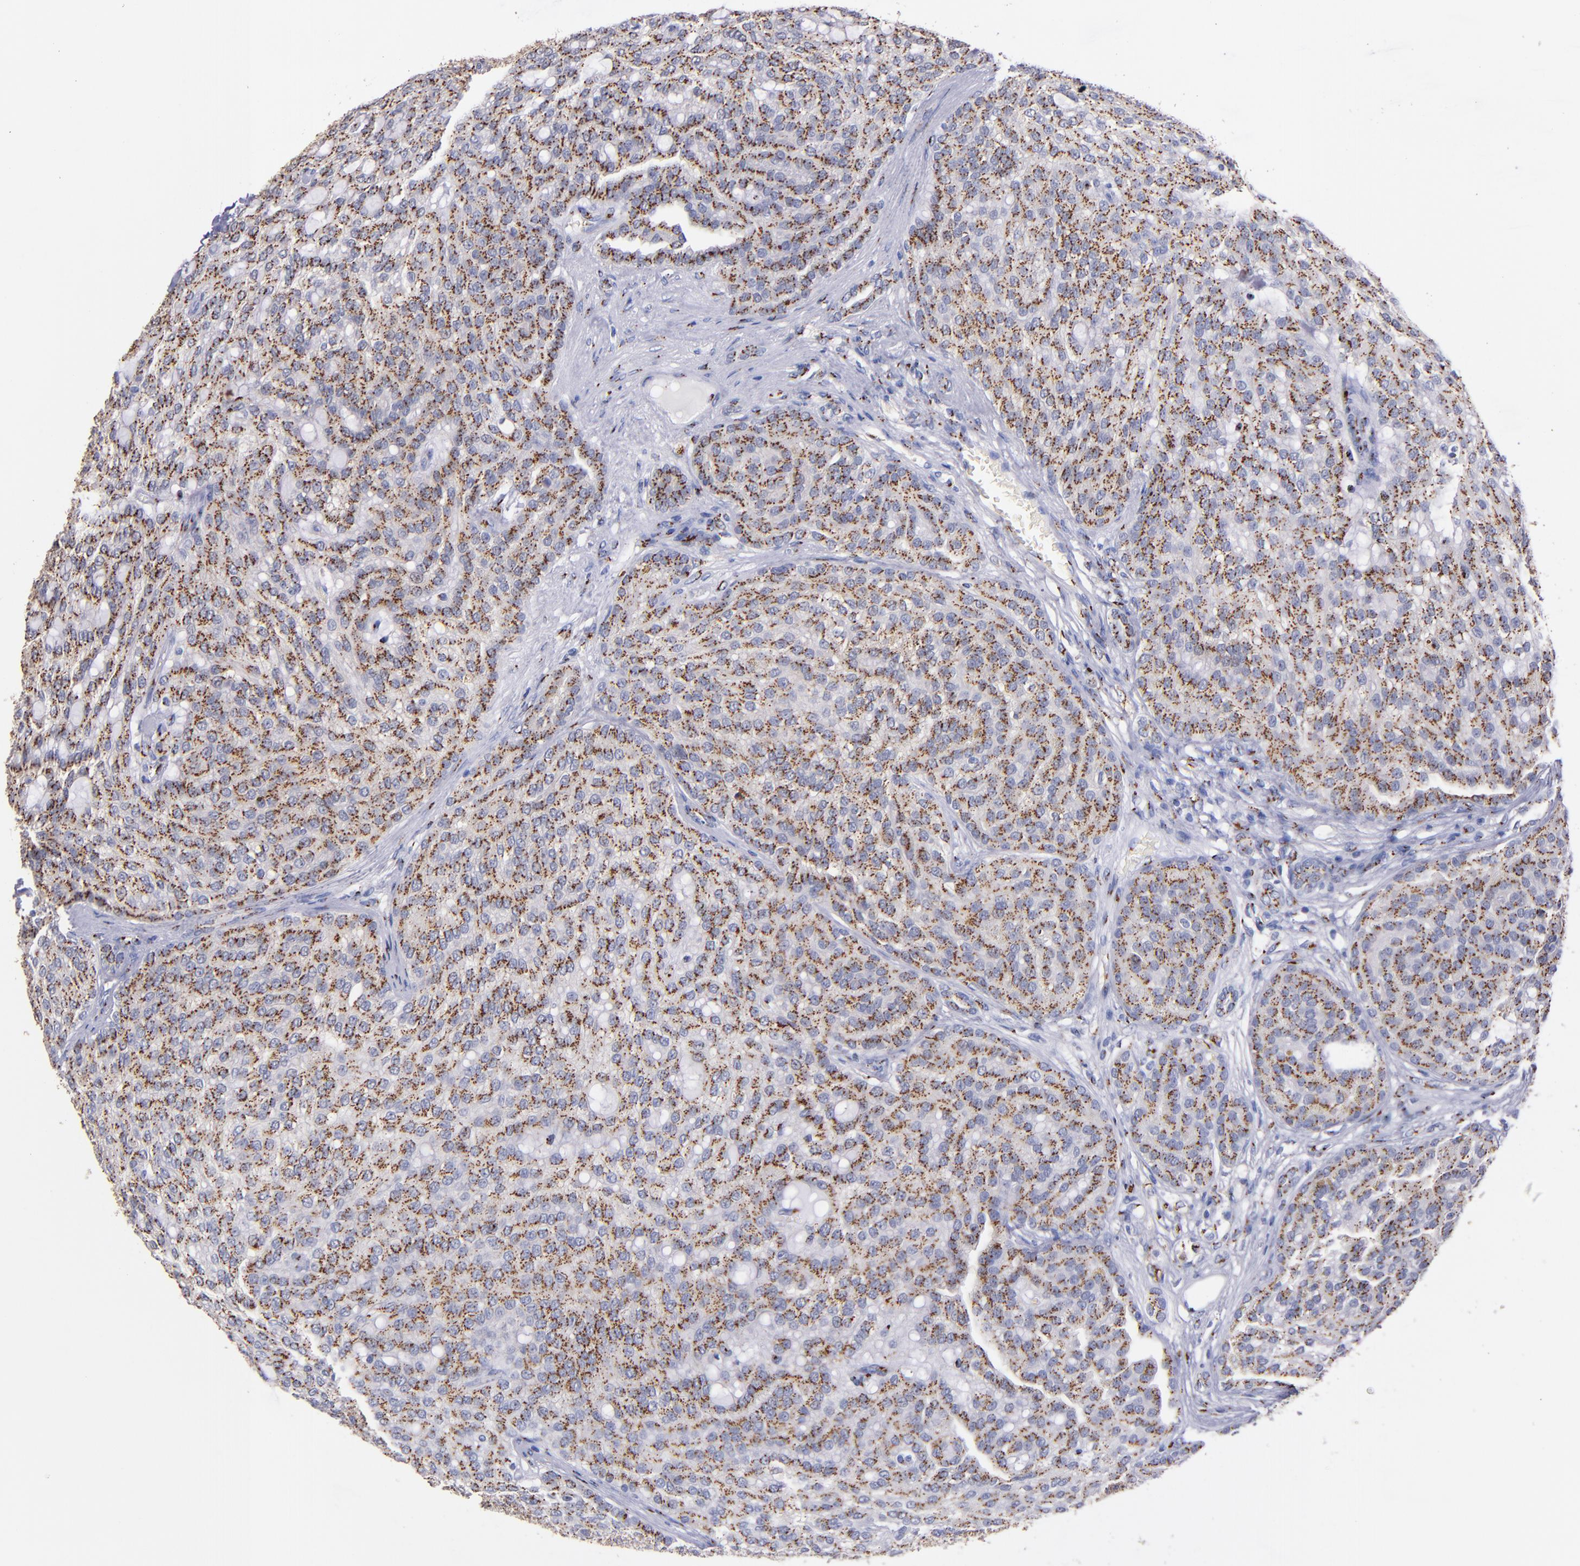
{"staining": {"intensity": "moderate", "quantity": ">75%", "location": "cytoplasmic/membranous"}, "tissue": "renal cancer", "cell_type": "Tumor cells", "image_type": "cancer", "snomed": [{"axis": "morphology", "description": "Adenocarcinoma, NOS"}, {"axis": "topography", "description": "Kidney"}], "caption": "A histopathology image showing moderate cytoplasmic/membranous positivity in approximately >75% of tumor cells in renal cancer, as visualized by brown immunohistochemical staining.", "gene": "GOLIM4", "patient": {"sex": "male", "age": 63}}